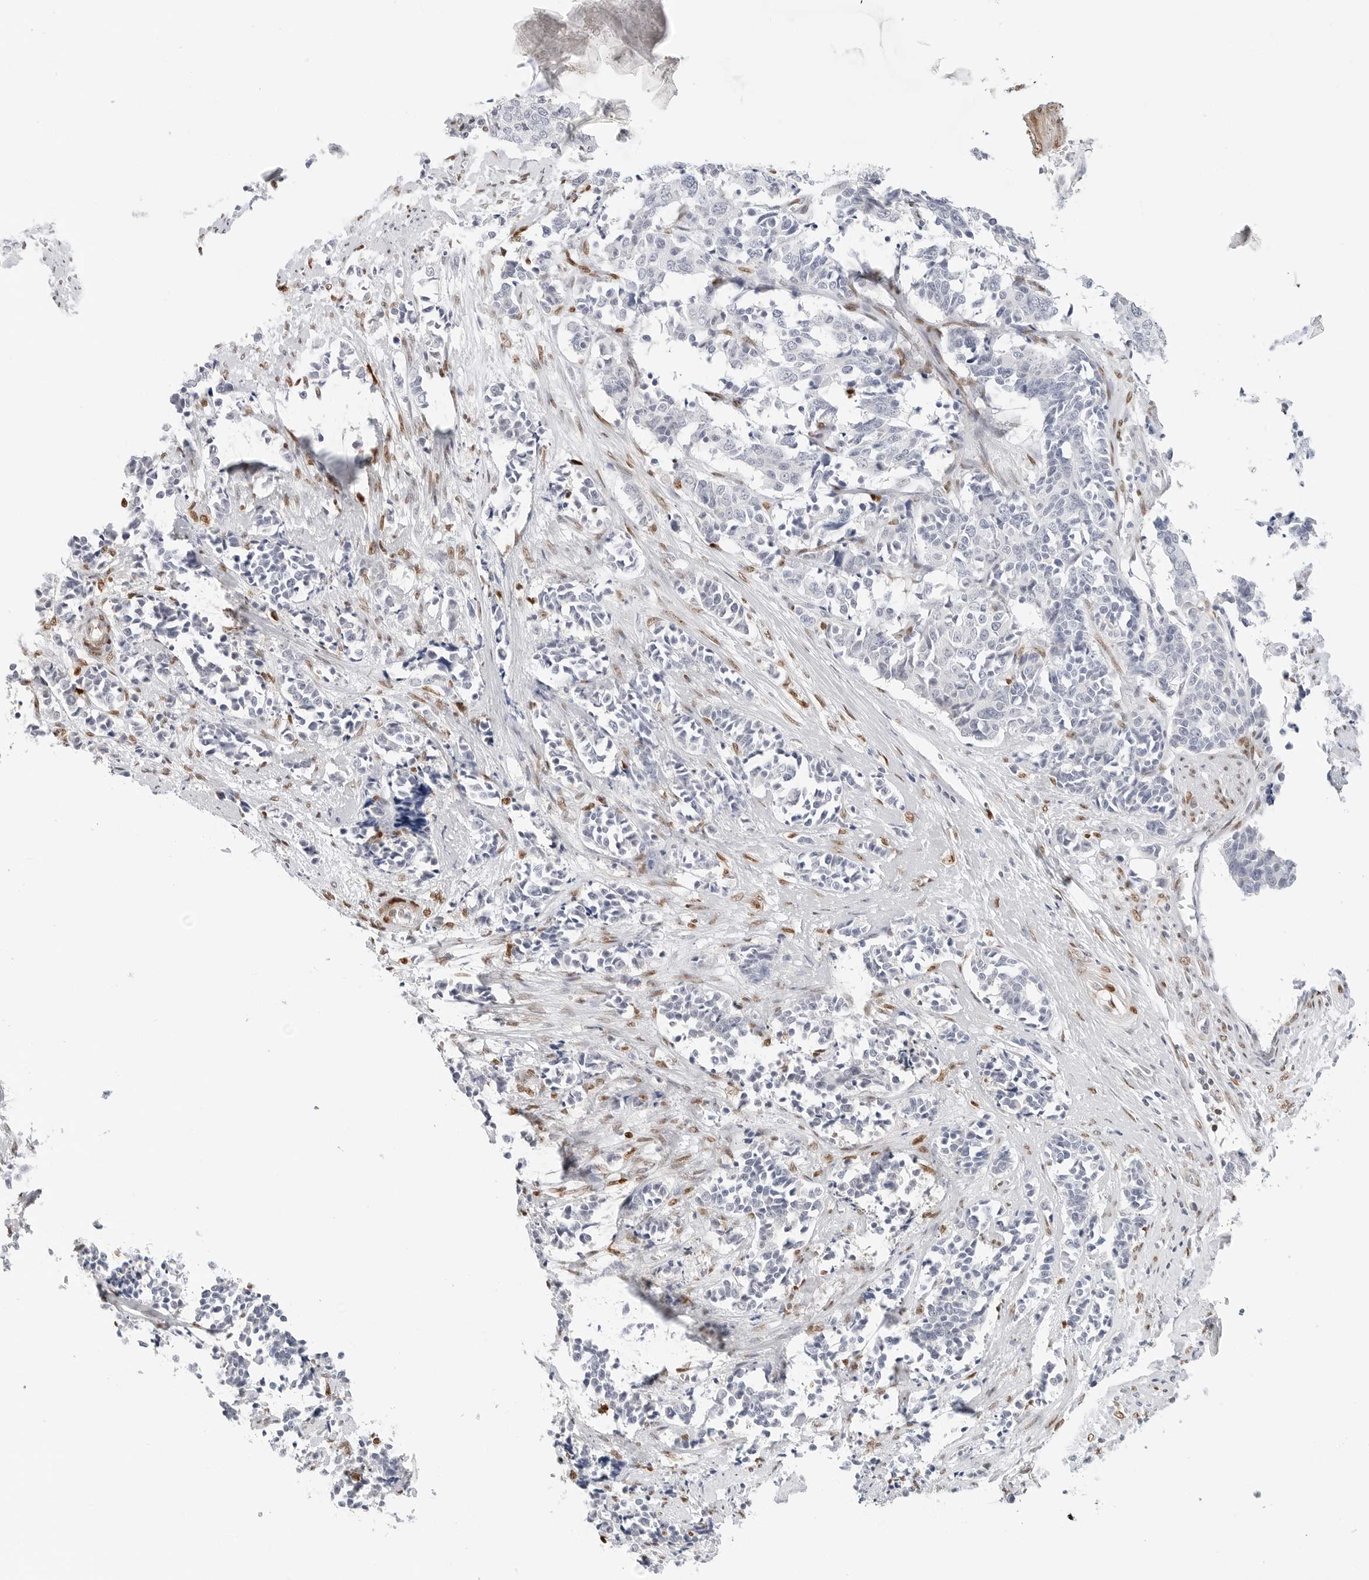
{"staining": {"intensity": "negative", "quantity": "none", "location": "none"}, "tissue": "cervical cancer", "cell_type": "Tumor cells", "image_type": "cancer", "snomed": [{"axis": "morphology", "description": "Normal tissue, NOS"}, {"axis": "morphology", "description": "Squamous cell carcinoma, NOS"}, {"axis": "topography", "description": "Cervix"}], "caption": "Immunohistochemistry (IHC) photomicrograph of human cervical cancer stained for a protein (brown), which exhibits no staining in tumor cells.", "gene": "SPIDR", "patient": {"sex": "female", "age": 35}}